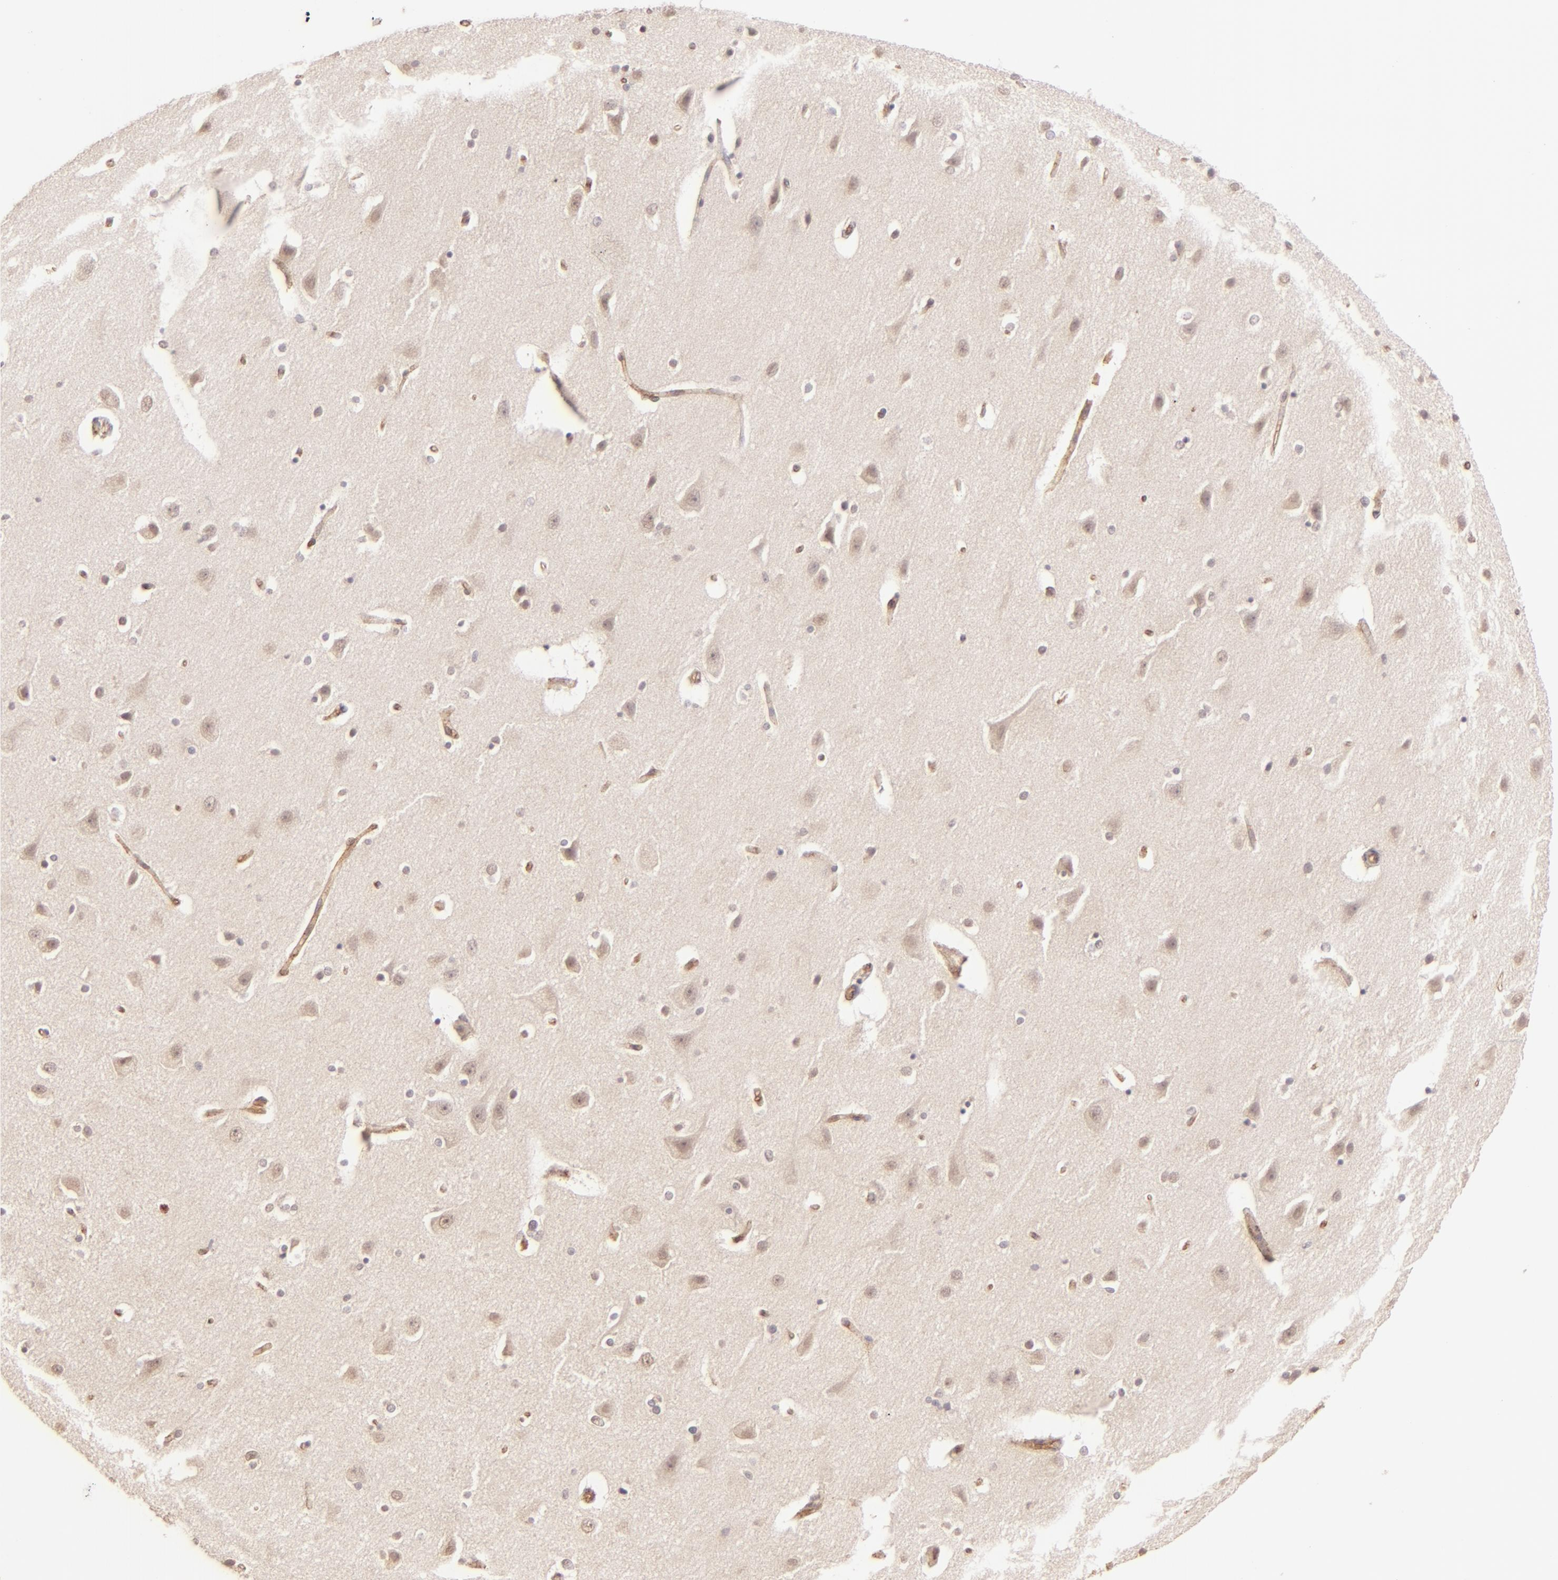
{"staining": {"intensity": "negative", "quantity": "none", "location": "none"}, "tissue": "caudate", "cell_type": "Glial cells", "image_type": "normal", "snomed": [{"axis": "morphology", "description": "Normal tissue, NOS"}, {"axis": "topography", "description": "Lateral ventricle wall"}], "caption": "Immunohistochemistry of benign caudate reveals no staining in glial cells. (DAB (3,3'-diaminobenzidine) immunohistochemistry with hematoxylin counter stain).", "gene": "CLDN1", "patient": {"sex": "female", "age": 54}}